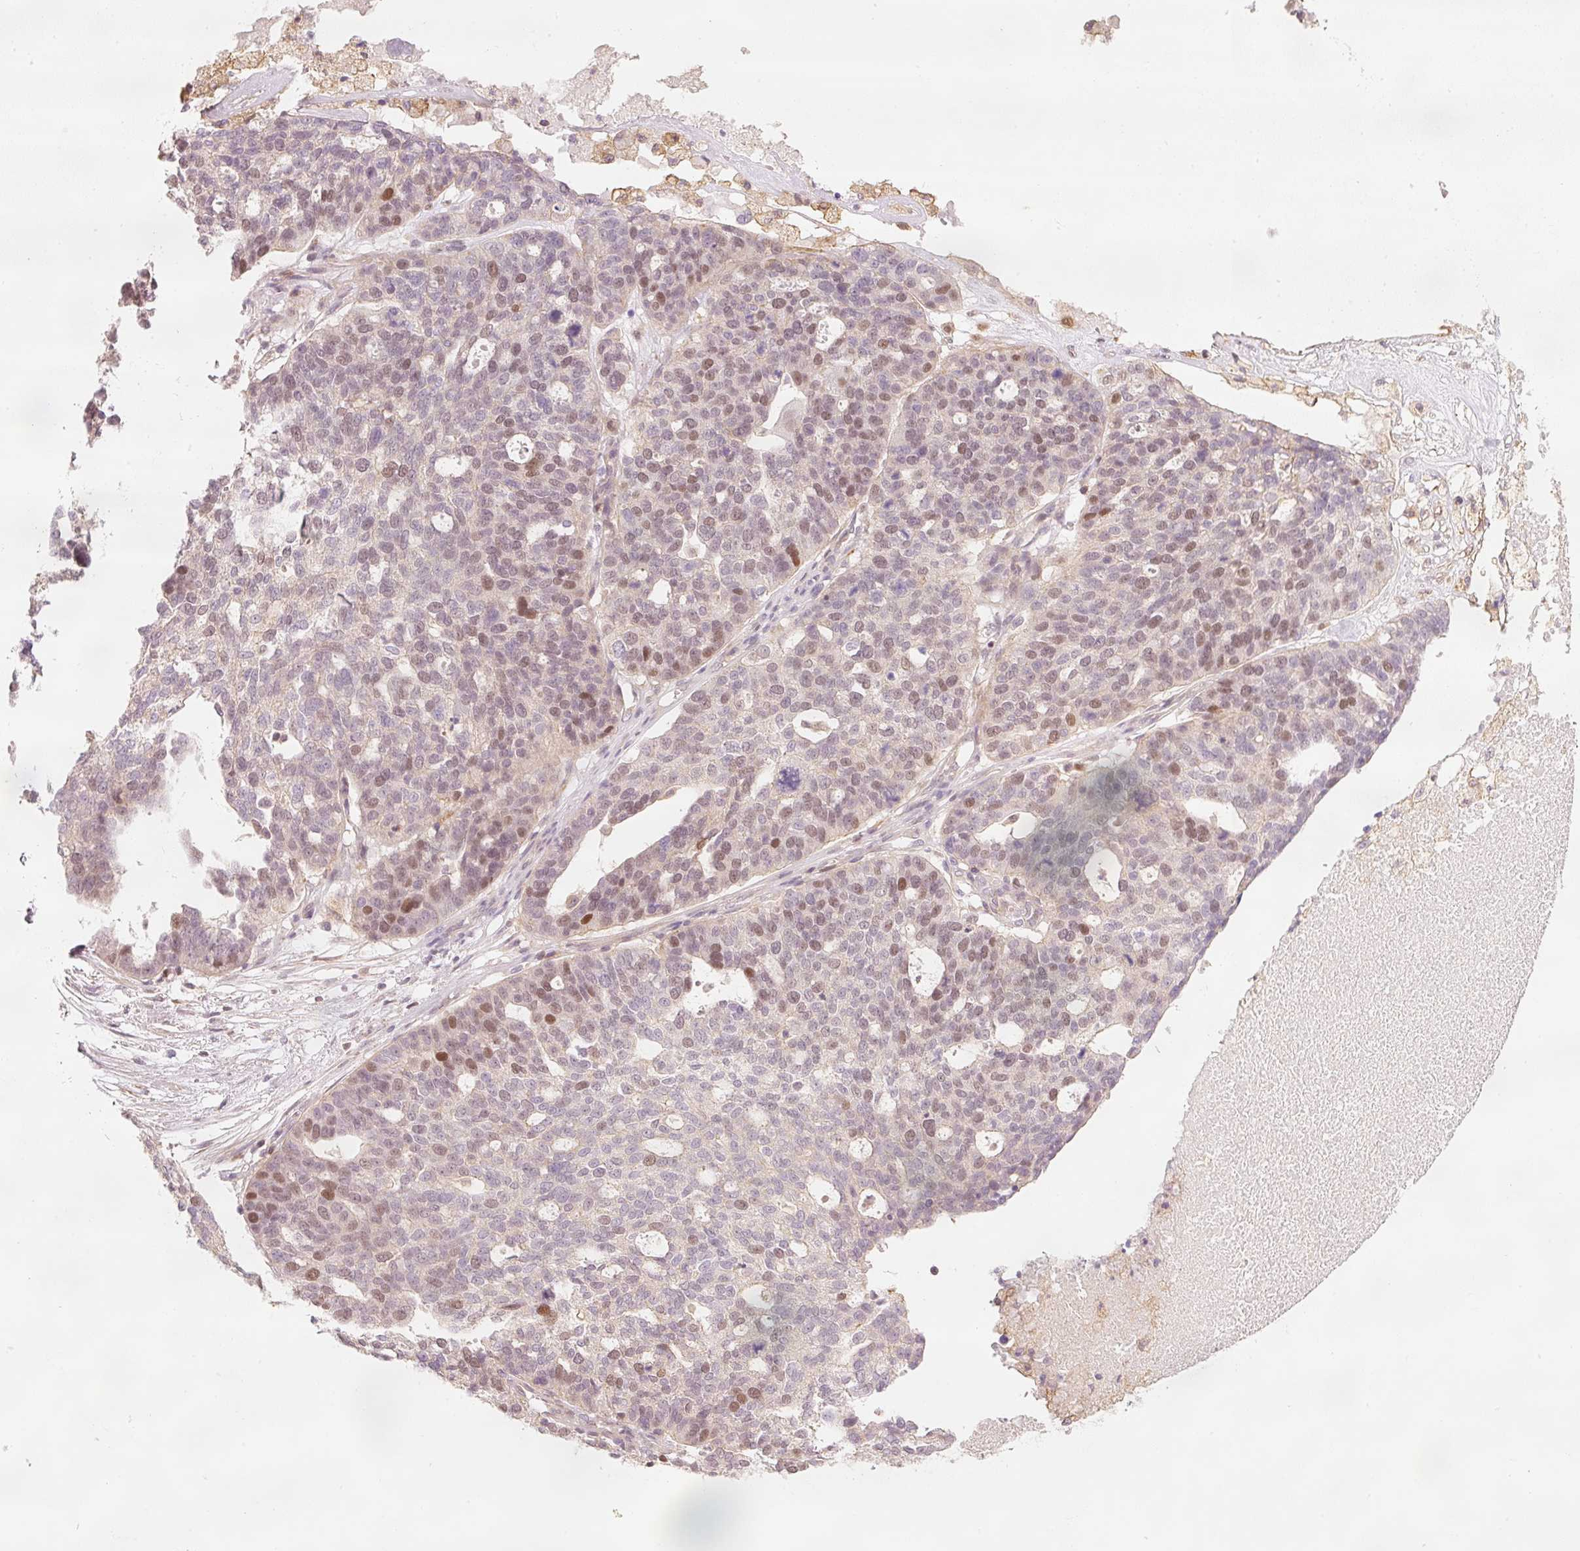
{"staining": {"intensity": "moderate", "quantity": "25%-75%", "location": "nuclear"}, "tissue": "ovarian cancer", "cell_type": "Tumor cells", "image_type": "cancer", "snomed": [{"axis": "morphology", "description": "Cystadenocarcinoma, serous, NOS"}, {"axis": "topography", "description": "Ovary"}], "caption": "Protein expression analysis of human ovarian cancer (serous cystadenocarcinoma) reveals moderate nuclear expression in about 25%-75% of tumor cells.", "gene": "TREX2", "patient": {"sex": "female", "age": 59}}